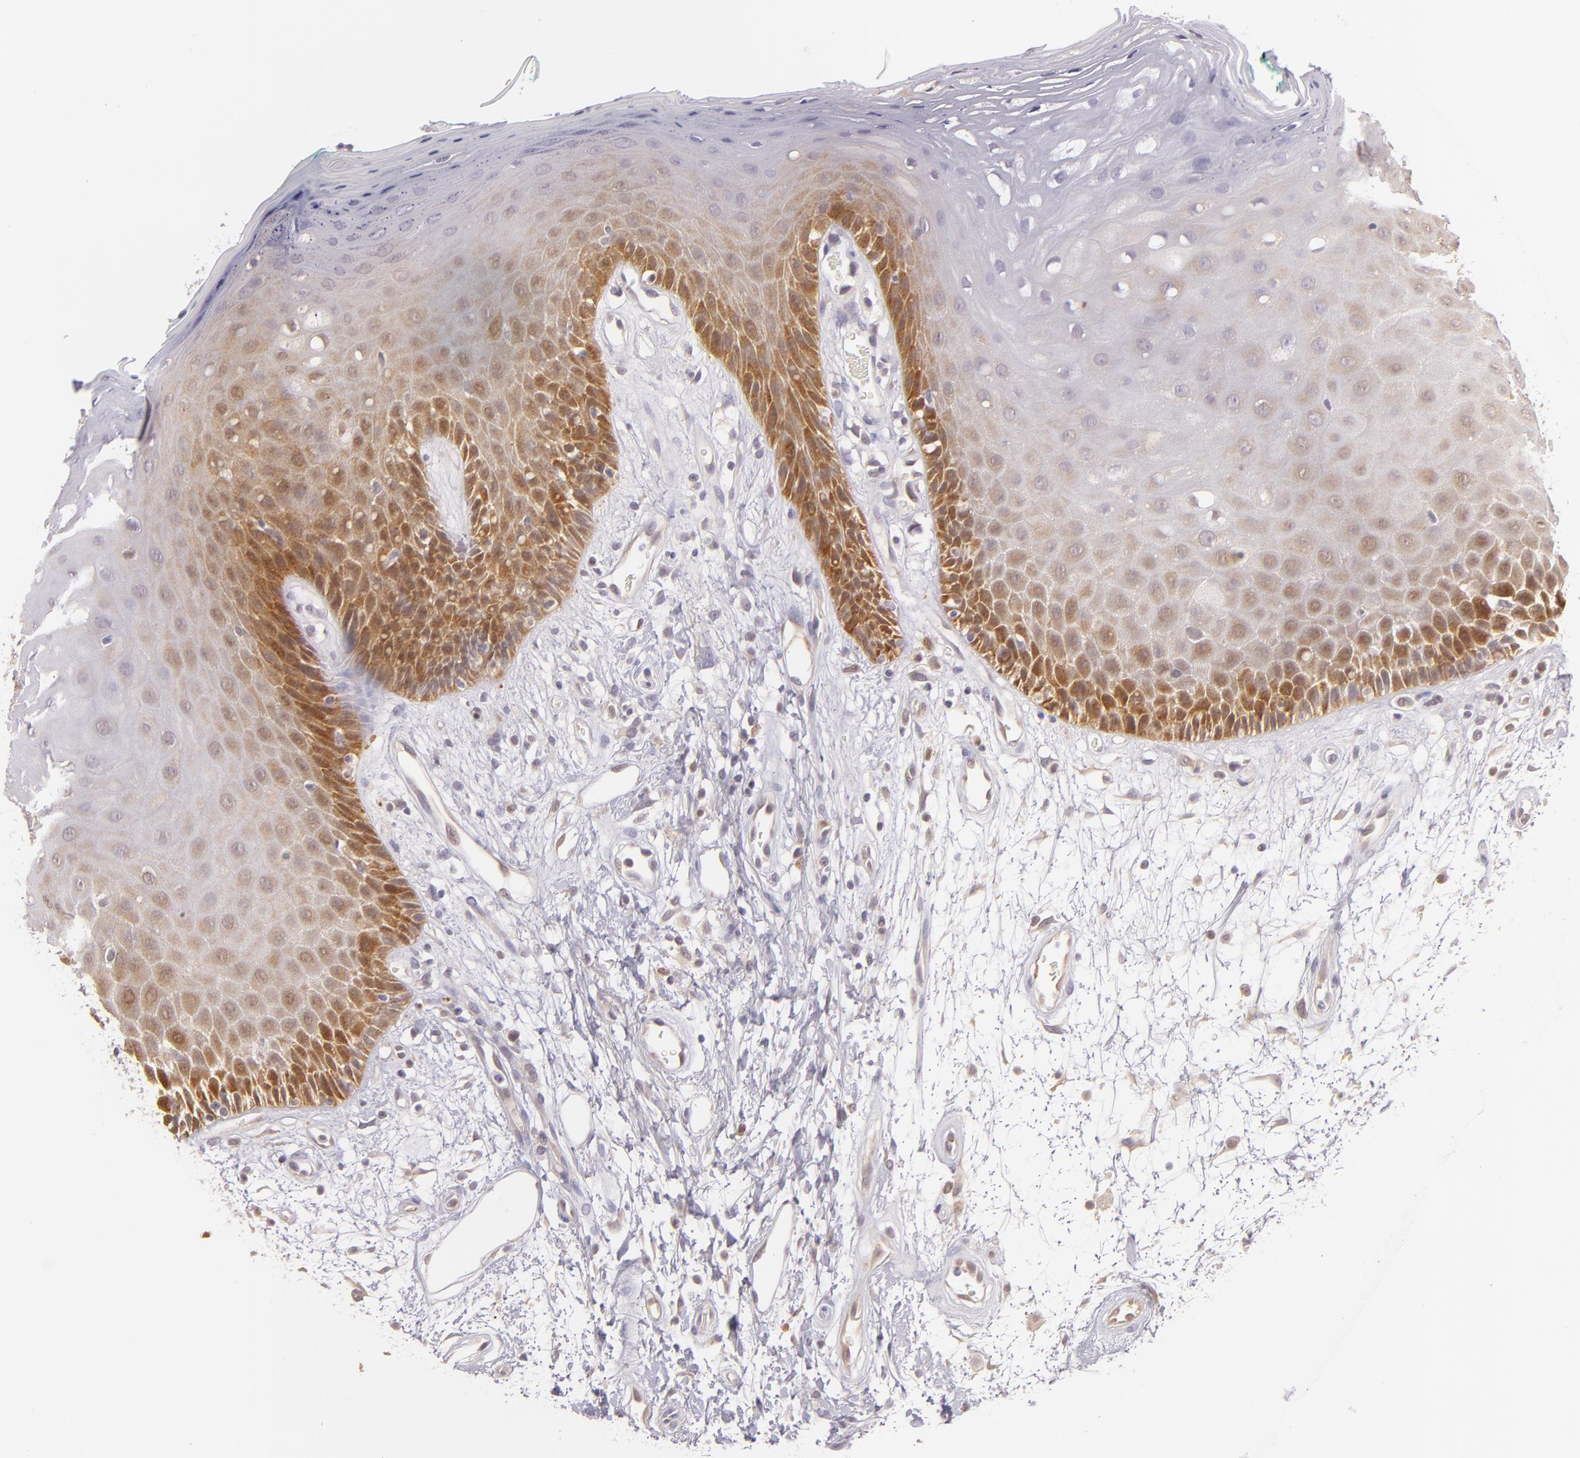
{"staining": {"intensity": "strong", "quantity": "25%-75%", "location": "cytoplasmic/membranous,nuclear"}, "tissue": "oral mucosa", "cell_type": "Squamous epithelial cells", "image_type": "normal", "snomed": [{"axis": "morphology", "description": "Normal tissue, NOS"}, {"axis": "morphology", "description": "Squamous cell carcinoma, NOS"}, {"axis": "topography", "description": "Skeletal muscle"}, {"axis": "topography", "description": "Oral tissue"}, {"axis": "topography", "description": "Head-Neck"}], "caption": "Immunohistochemistry (IHC) image of benign oral mucosa: oral mucosa stained using immunohistochemistry (IHC) reveals high levels of strong protein expression localized specifically in the cytoplasmic/membranous,nuclear of squamous epithelial cells, appearing as a cytoplasmic/membranous,nuclear brown color.", "gene": "HSPH1", "patient": {"sex": "female", "age": 84}}